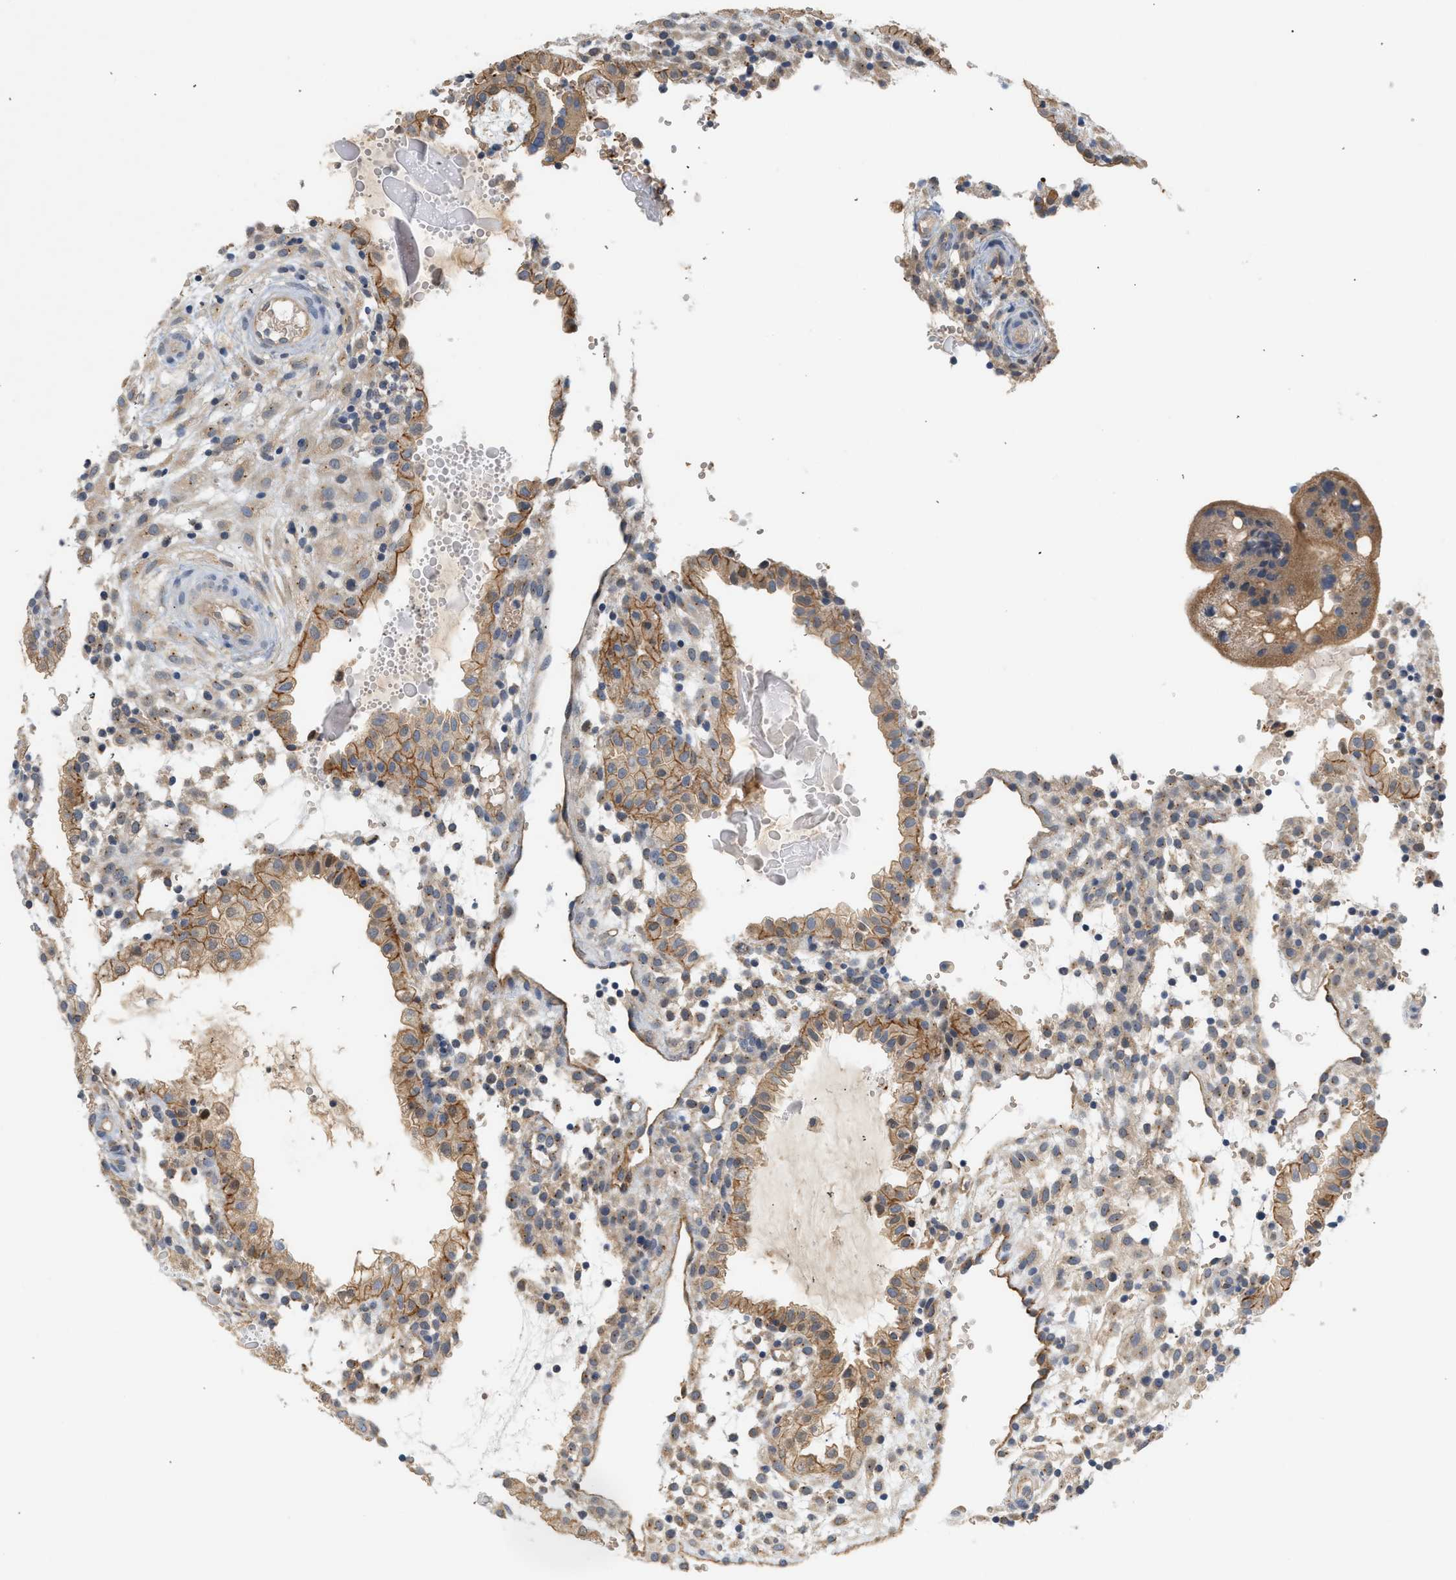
{"staining": {"intensity": "weak", "quantity": ">75%", "location": "cytoplasmic/membranous"}, "tissue": "placenta", "cell_type": "Decidual cells", "image_type": "normal", "snomed": [{"axis": "morphology", "description": "Normal tissue, NOS"}, {"axis": "topography", "description": "Placenta"}], "caption": "DAB (3,3'-diaminobenzidine) immunohistochemical staining of benign human placenta demonstrates weak cytoplasmic/membranous protein expression in about >75% of decidual cells. (DAB IHC with brightfield microscopy, high magnification).", "gene": "CTXN1", "patient": {"sex": "female", "age": 18}}